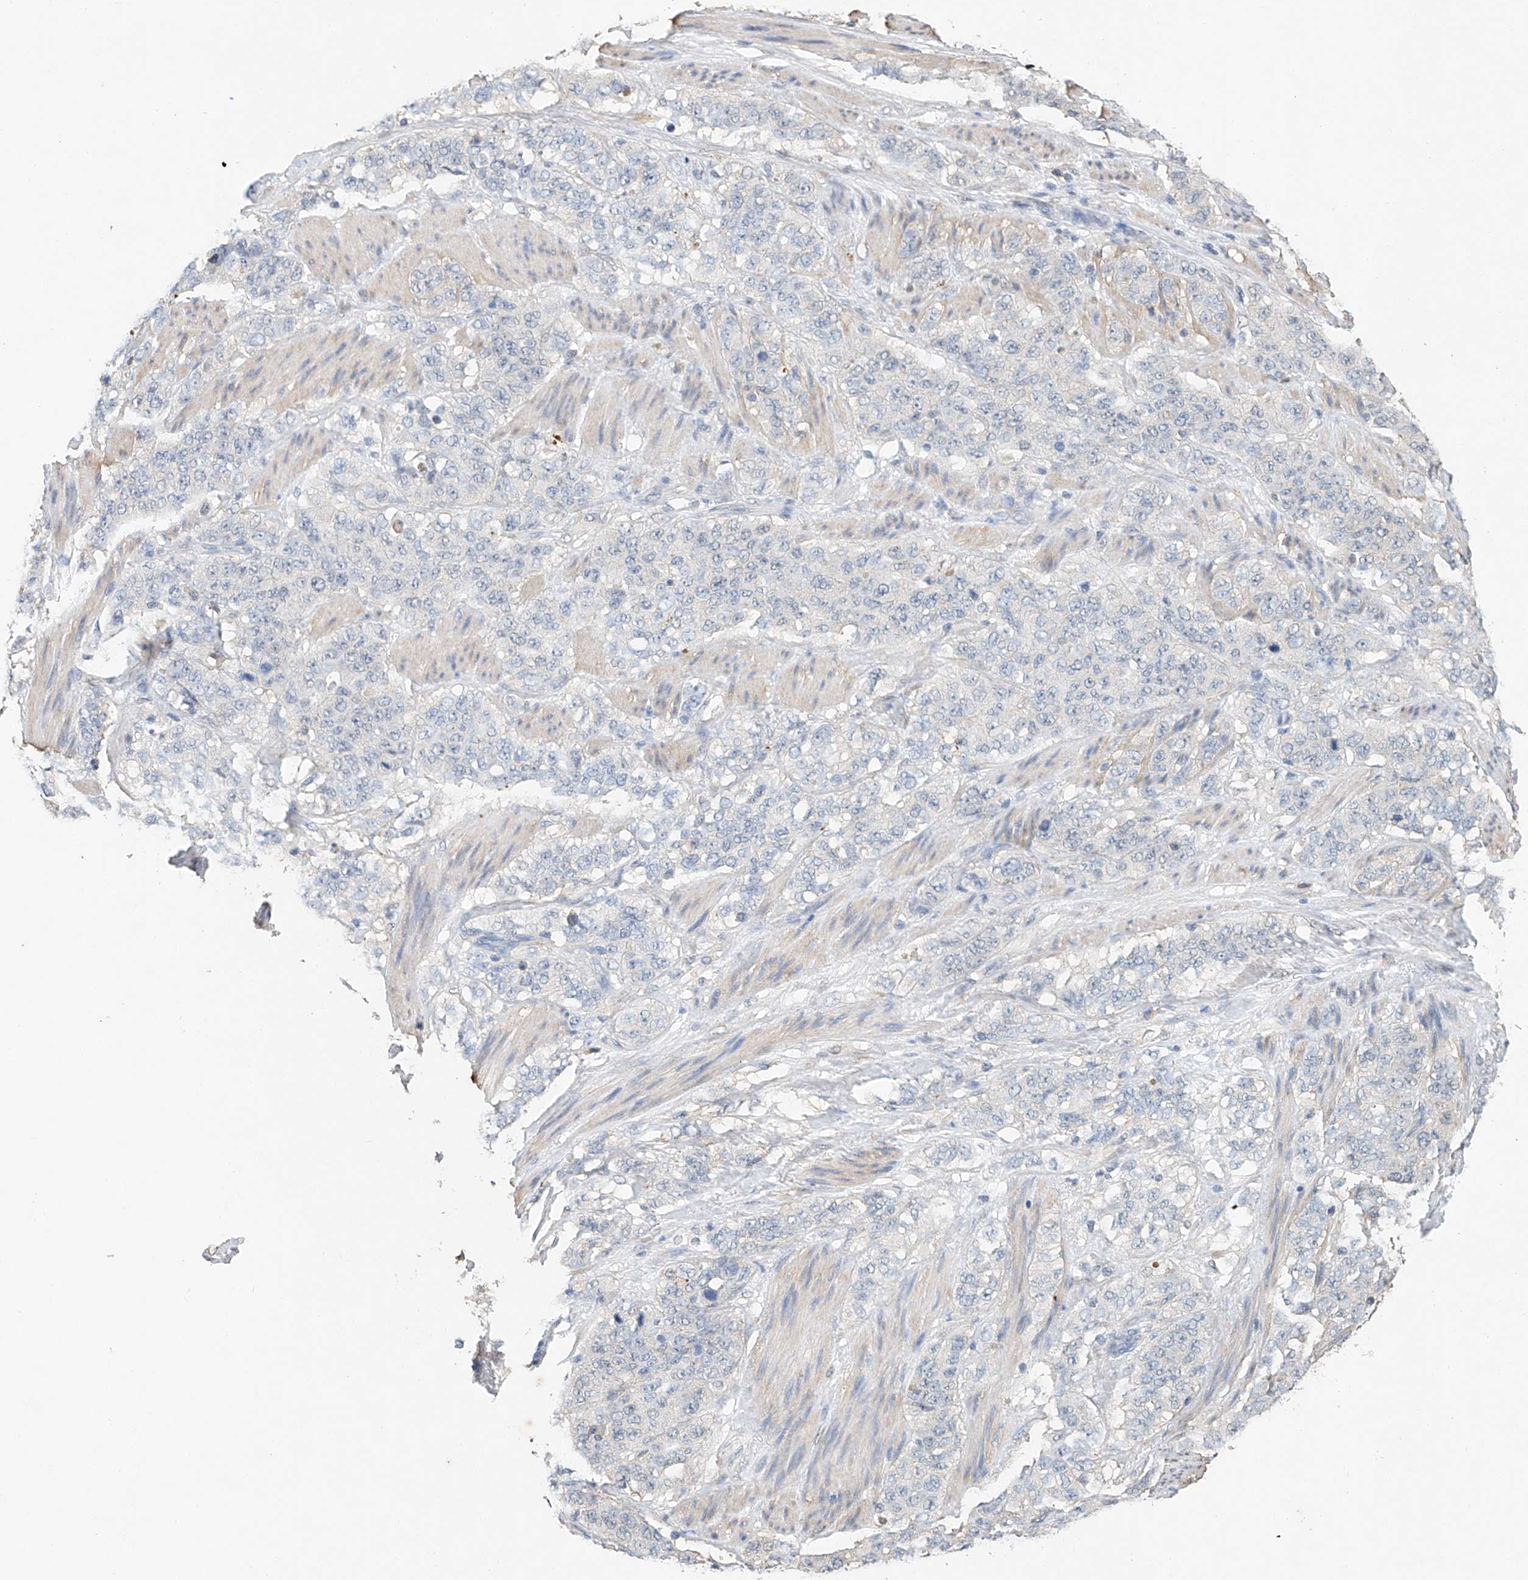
{"staining": {"intensity": "negative", "quantity": "none", "location": "none"}, "tissue": "stomach cancer", "cell_type": "Tumor cells", "image_type": "cancer", "snomed": [{"axis": "morphology", "description": "Adenocarcinoma, NOS"}, {"axis": "topography", "description": "Stomach"}], "caption": "This is an IHC photomicrograph of human stomach cancer. There is no staining in tumor cells.", "gene": "CTDP1", "patient": {"sex": "male", "age": 48}}